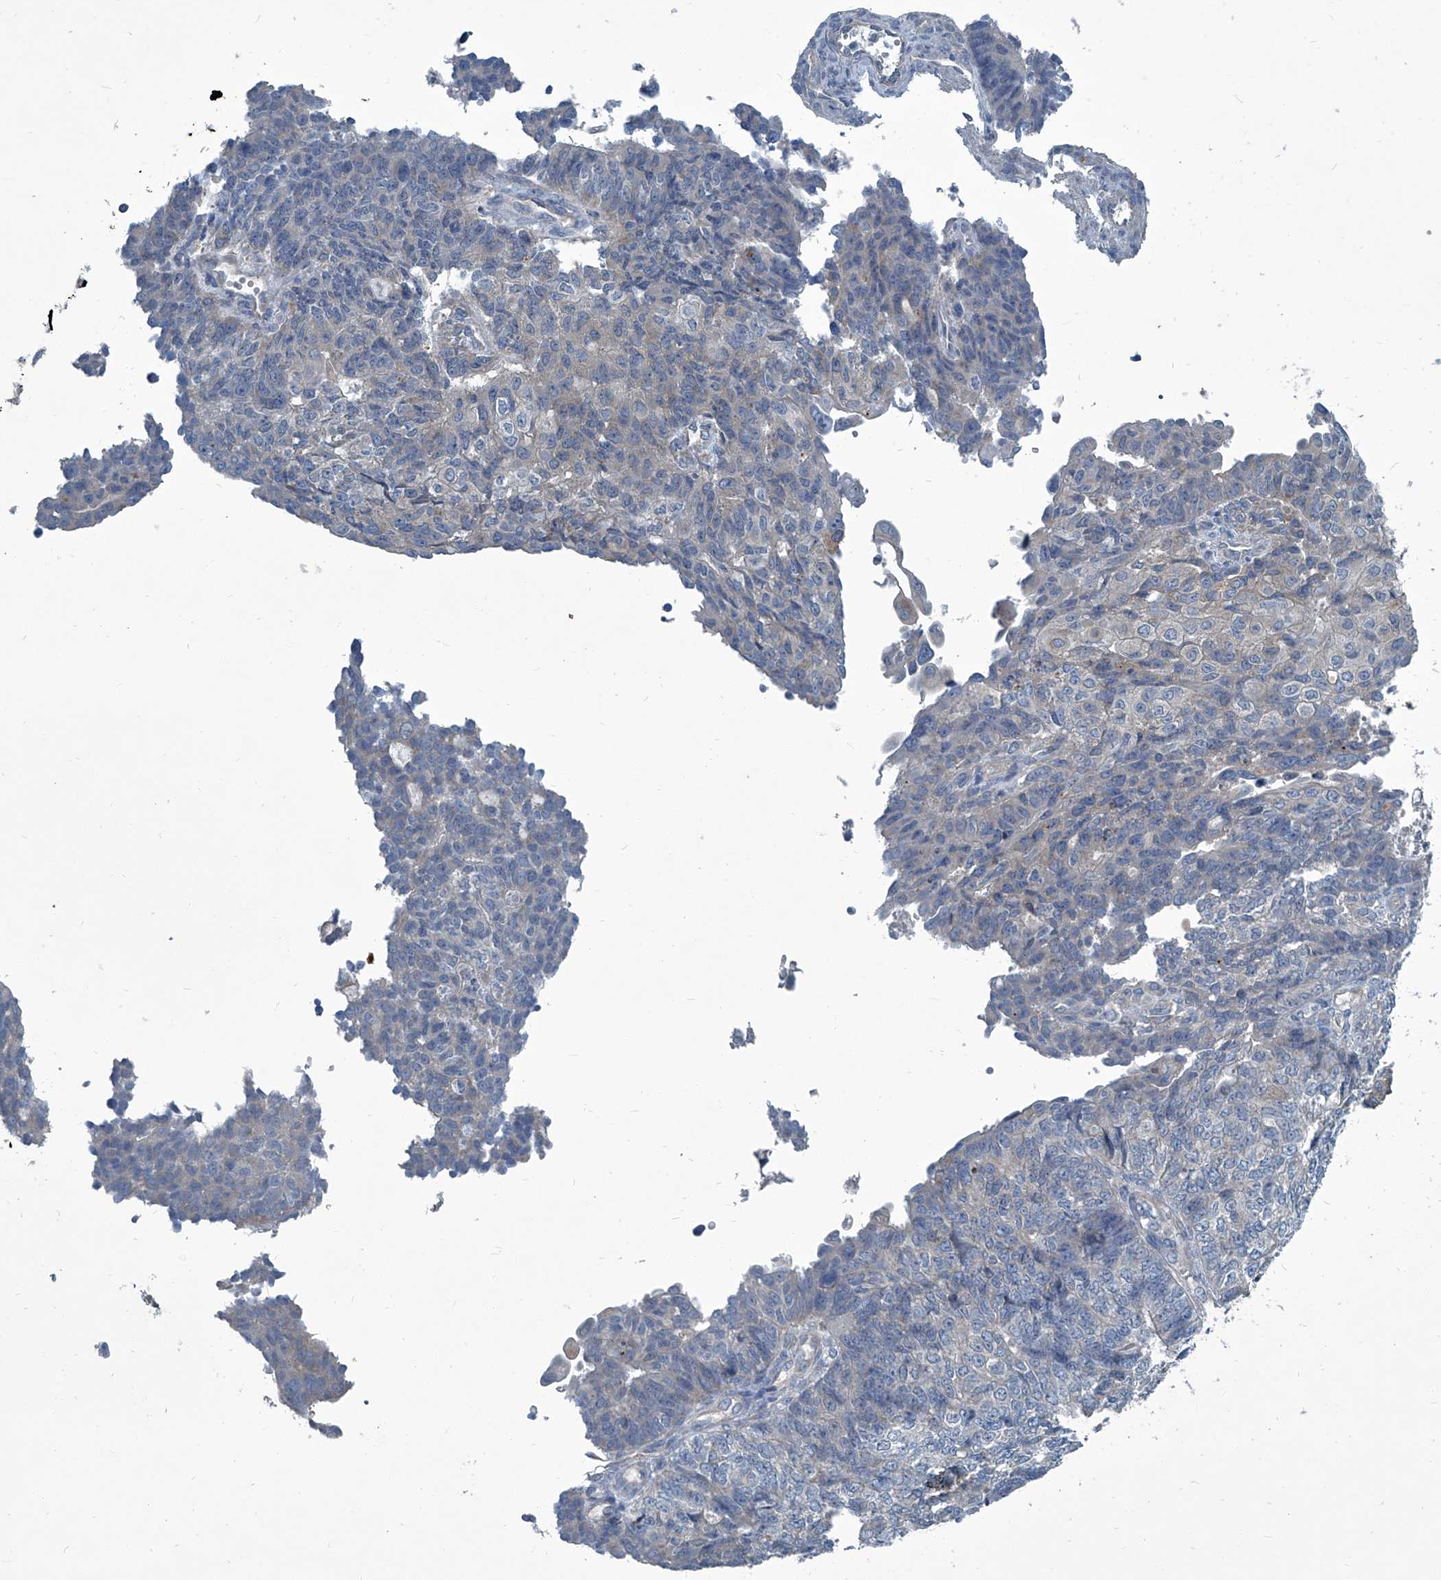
{"staining": {"intensity": "negative", "quantity": "none", "location": "none"}, "tissue": "endometrial cancer", "cell_type": "Tumor cells", "image_type": "cancer", "snomed": [{"axis": "morphology", "description": "Adenocarcinoma, NOS"}, {"axis": "topography", "description": "Endometrium"}], "caption": "Immunohistochemistry (IHC) image of human endometrial cancer stained for a protein (brown), which displays no positivity in tumor cells. The staining was performed using DAB (3,3'-diaminobenzidine) to visualize the protein expression in brown, while the nuclei were stained in blue with hematoxylin (Magnification: 20x).", "gene": "SLC26A11", "patient": {"sex": "female", "age": 32}}